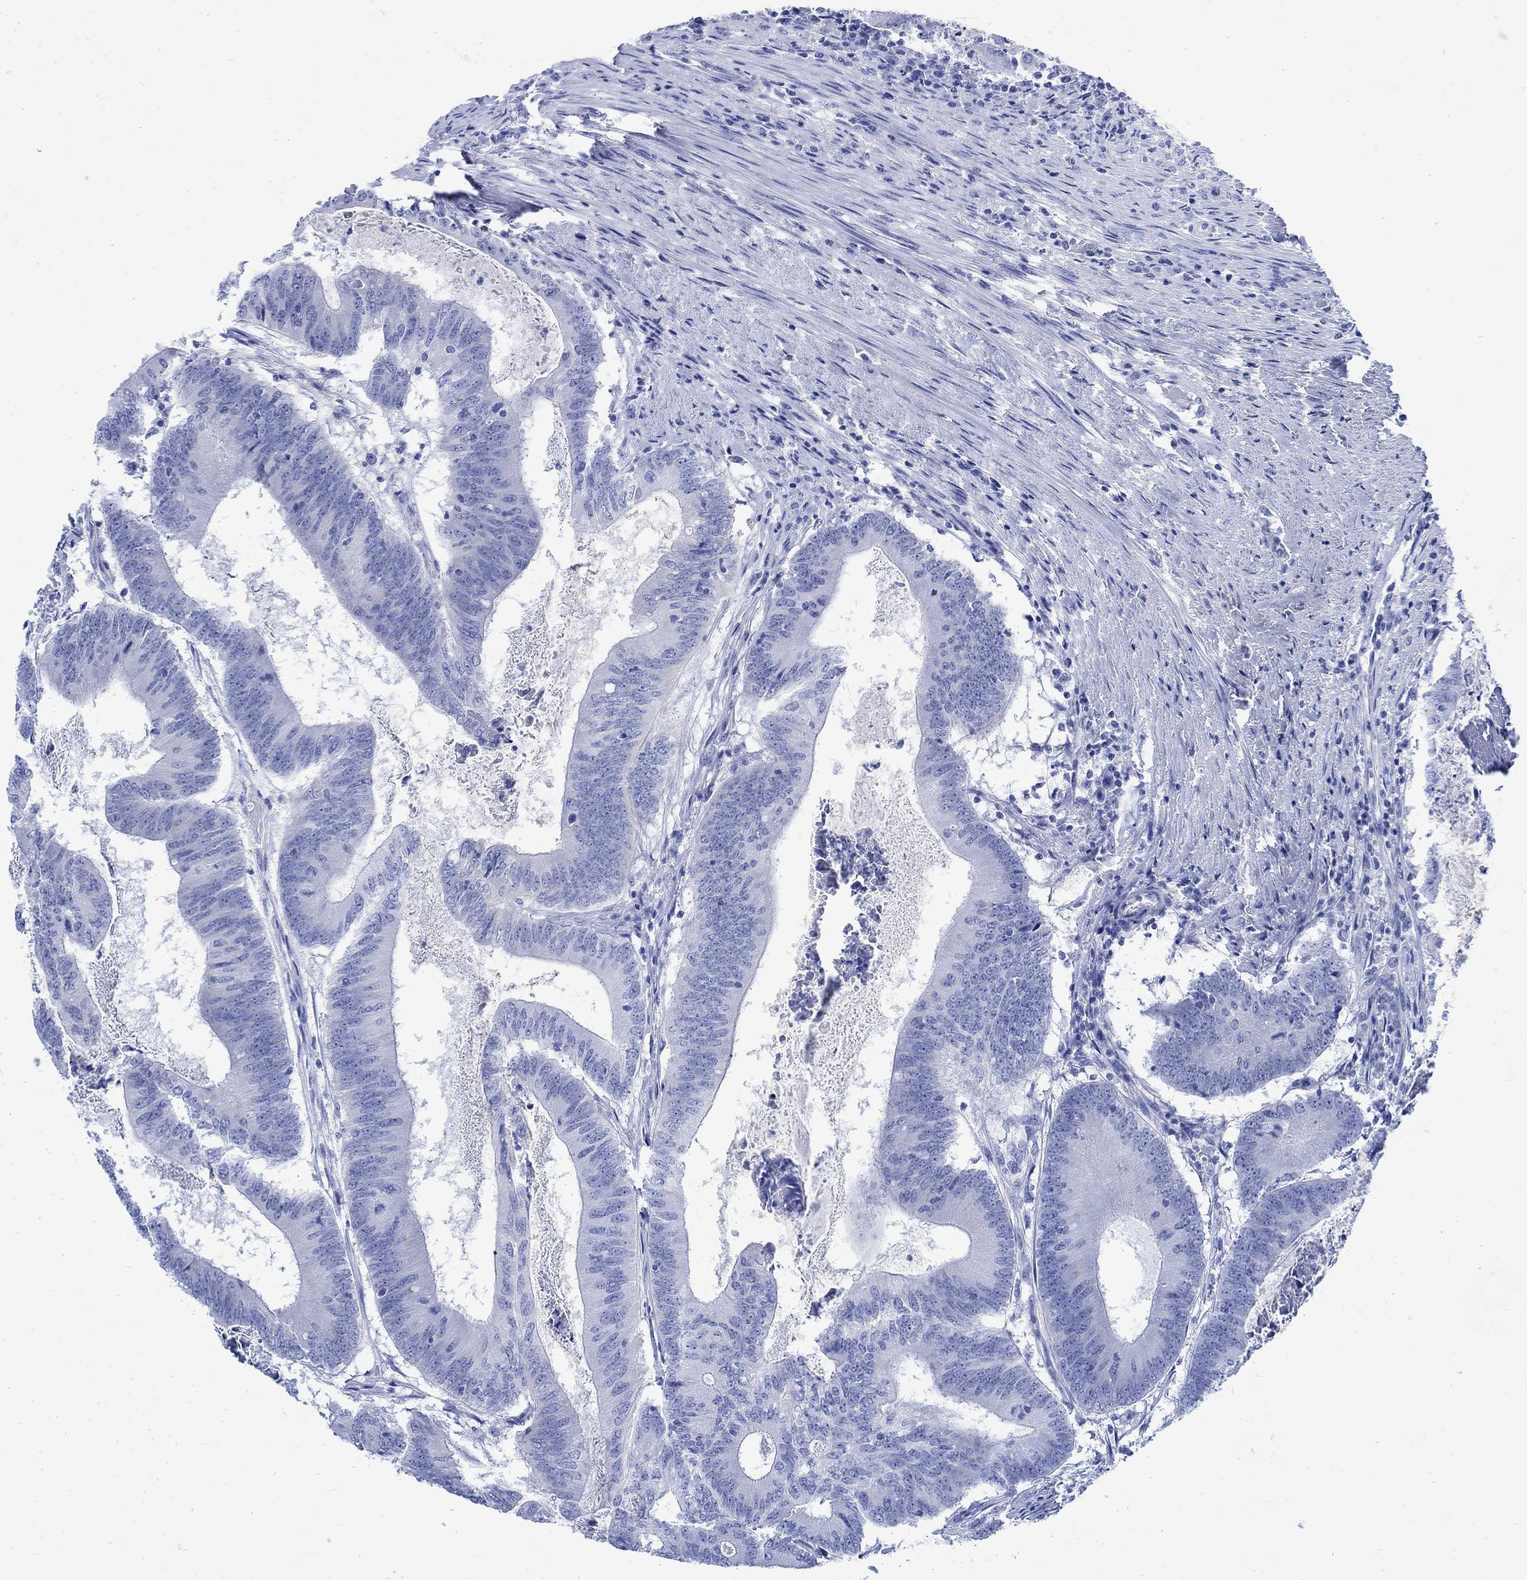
{"staining": {"intensity": "negative", "quantity": "none", "location": "none"}, "tissue": "colorectal cancer", "cell_type": "Tumor cells", "image_type": "cancer", "snomed": [{"axis": "morphology", "description": "Adenocarcinoma, NOS"}, {"axis": "topography", "description": "Colon"}], "caption": "High magnification brightfield microscopy of colorectal cancer (adenocarcinoma) stained with DAB (3,3'-diaminobenzidine) (brown) and counterstained with hematoxylin (blue): tumor cells show no significant expression.", "gene": "CPLX2", "patient": {"sex": "female", "age": 70}}